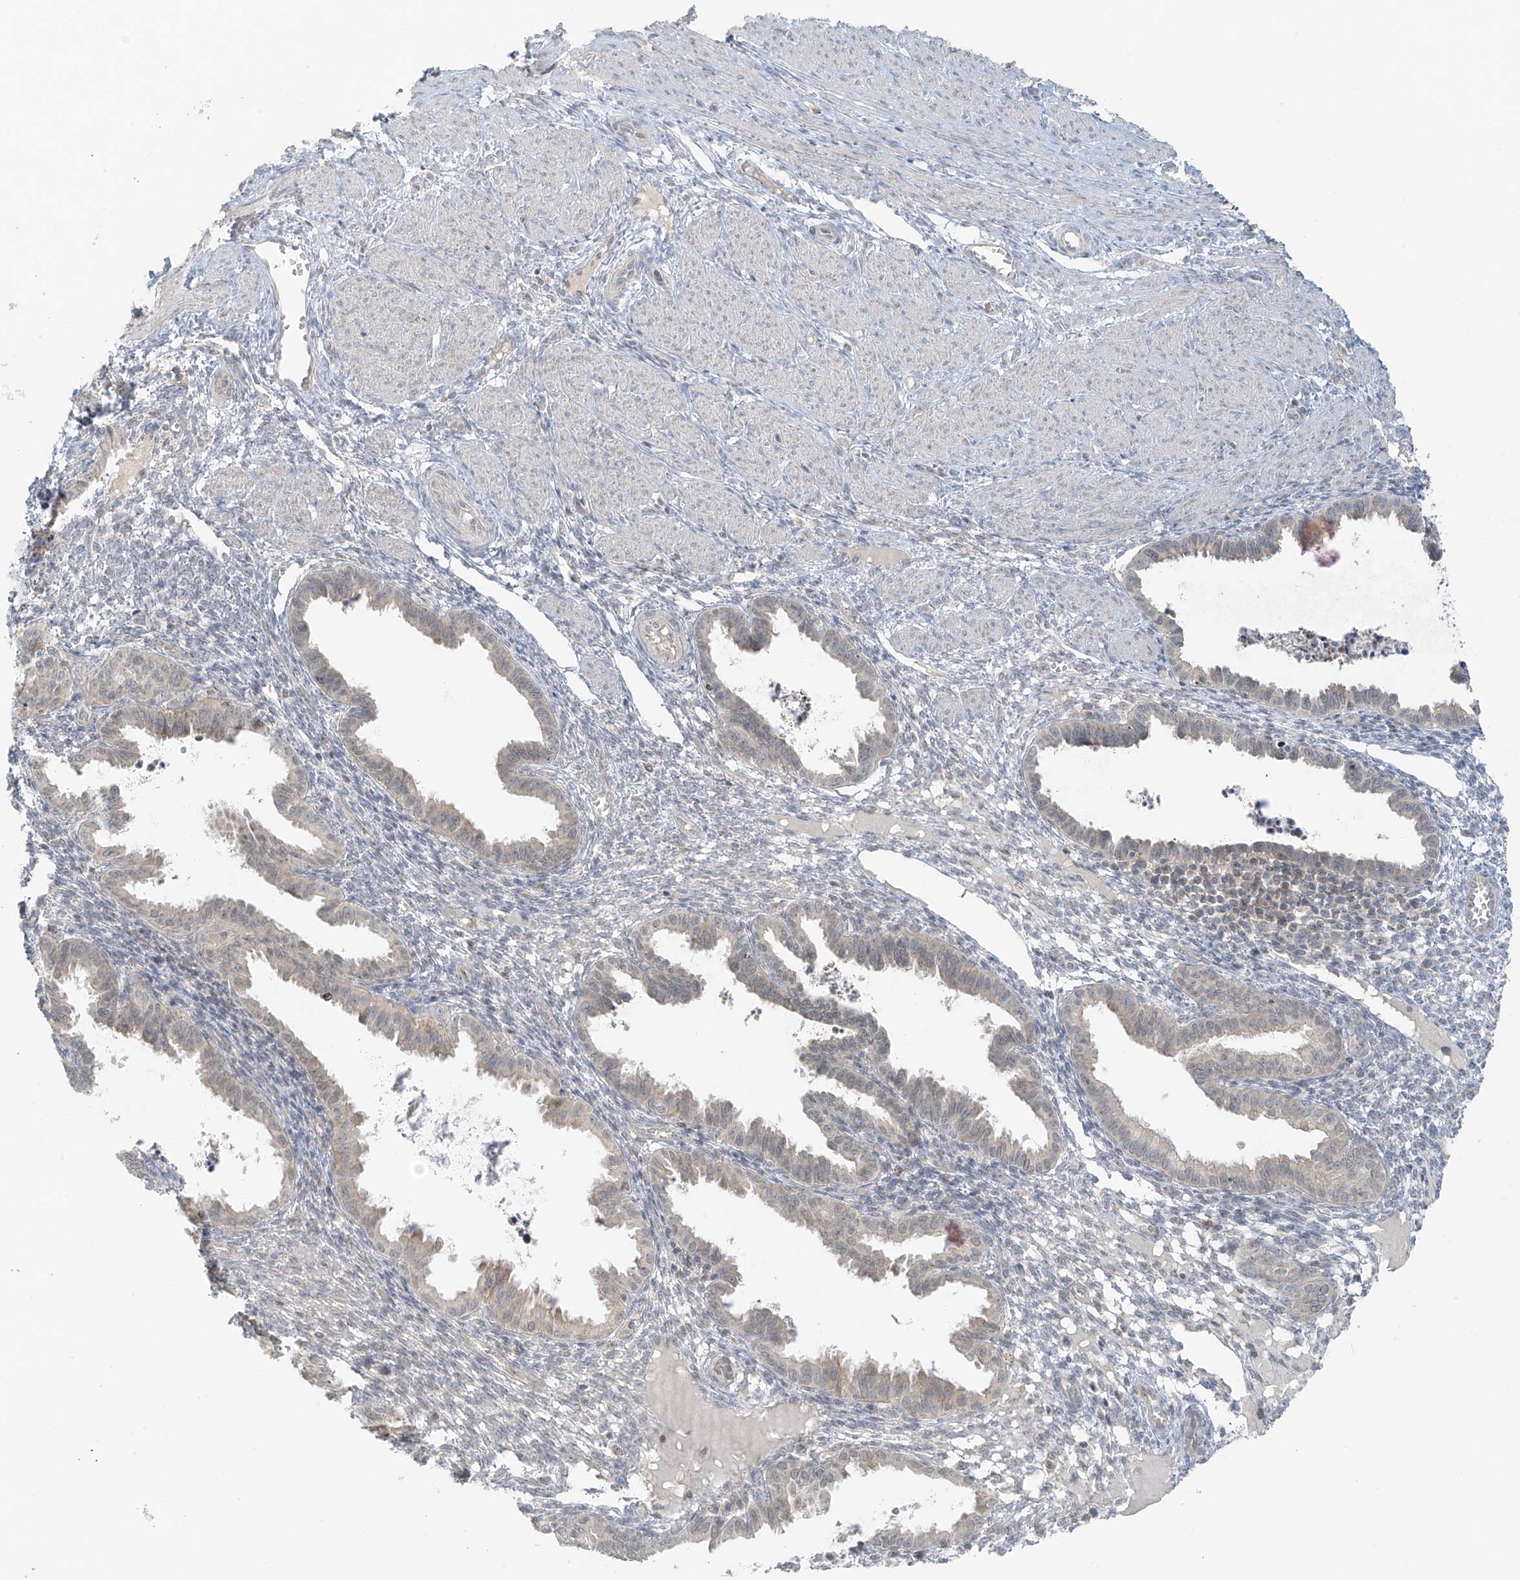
{"staining": {"intensity": "negative", "quantity": "none", "location": "none"}, "tissue": "endometrium", "cell_type": "Cells in endometrial stroma", "image_type": "normal", "snomed": [{"axis": "morphology", "description": "Normal tissue, NOS"}, {"axis": "topography", "description": "Endometrium"}], "caption": "This is a photomicrograph of immunohistochemistry staining of benign endometrium, which shows no staining in cells in endometrial stroma. (DAB IHC, high magnification).", "gene": "MIPEP", "patient": {"sex": "female", "age": 33}}